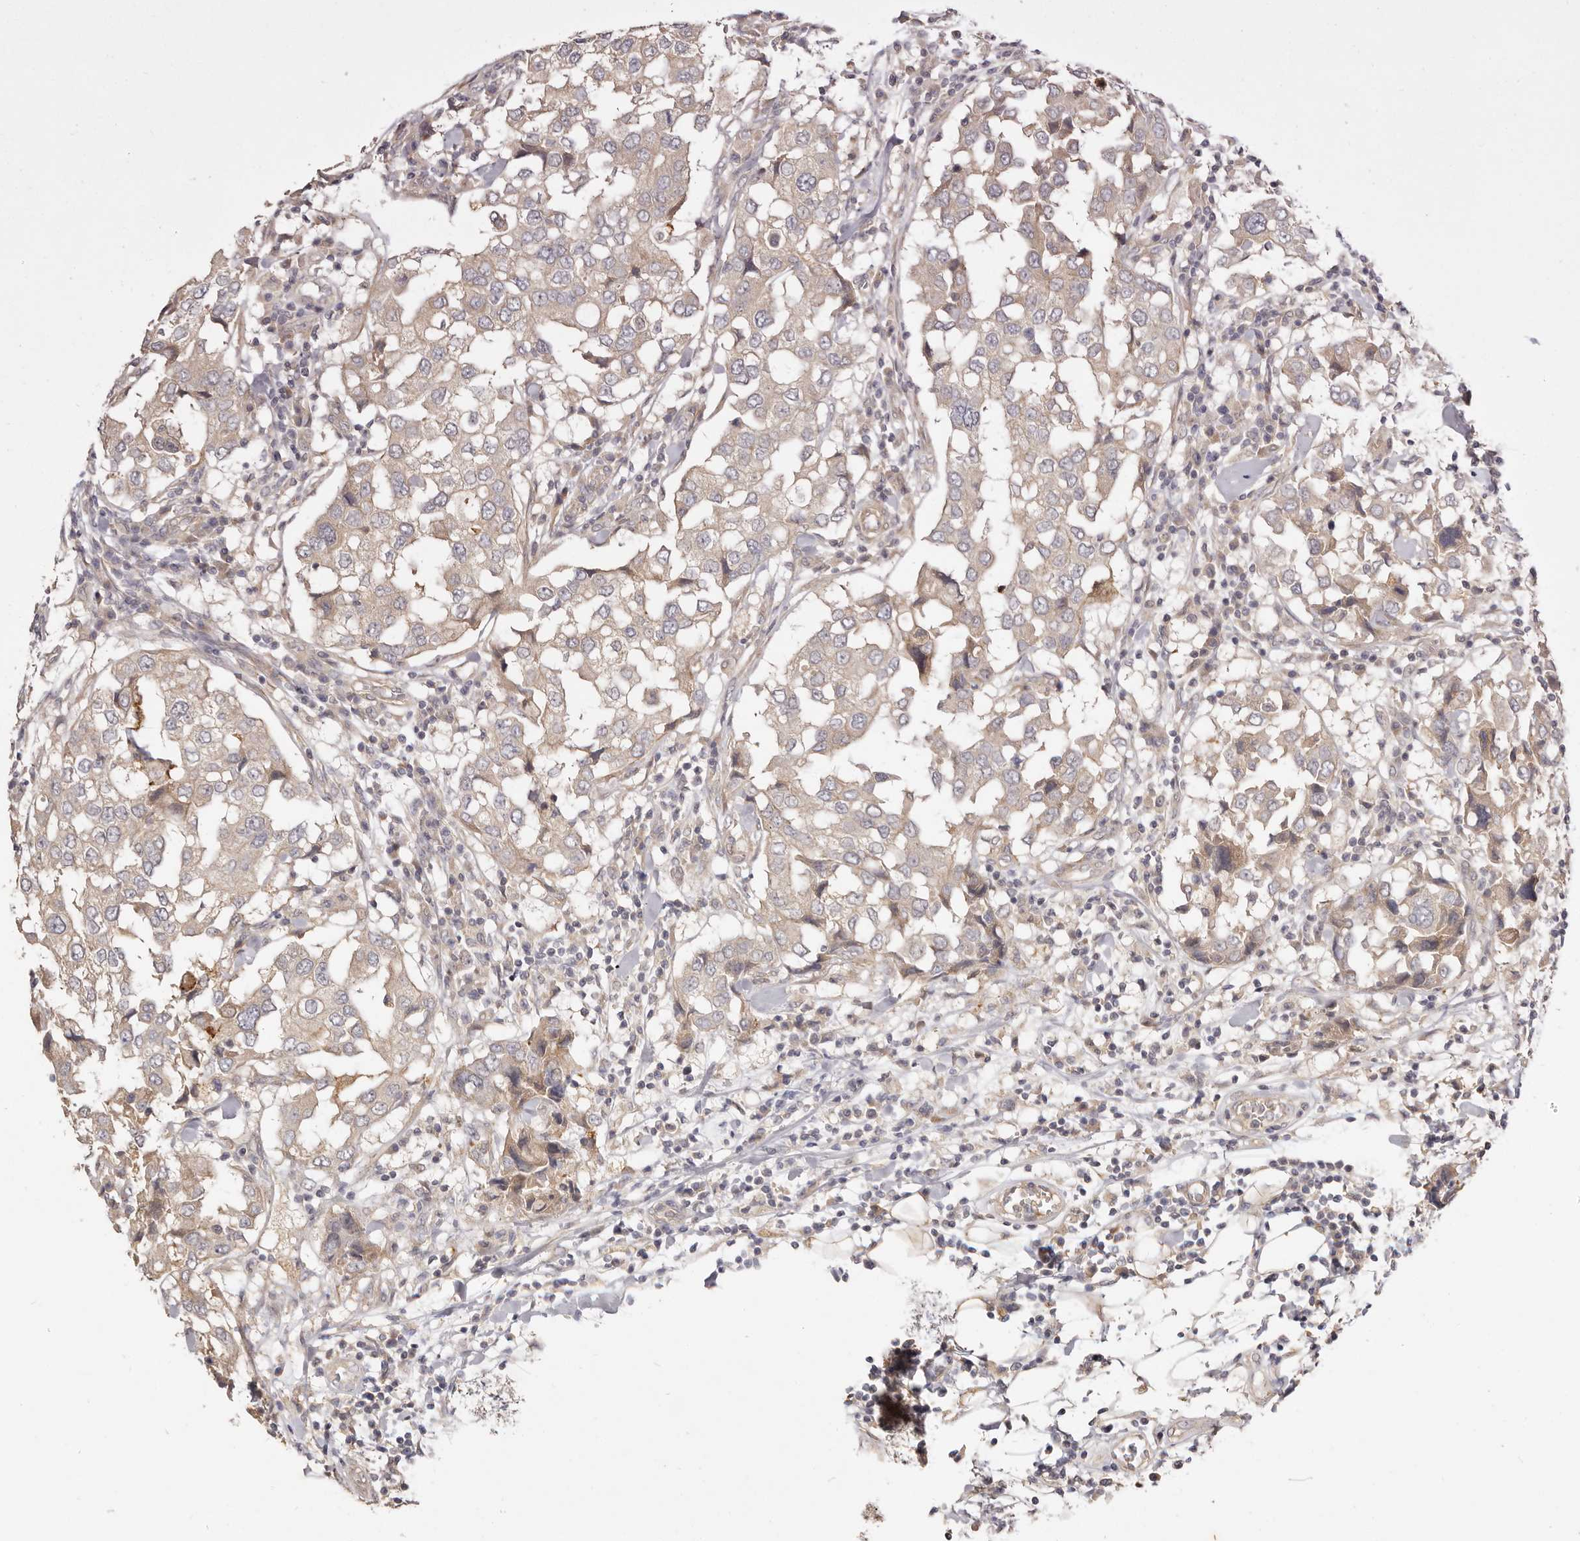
{"staining": {"intensity": "weak", "quantity": ">75%", "location": "cytoplasmic/membranous"}, "tissue": "breast cancer", "cell_type": "Tumor cells", "image_type": "cancer", "snomed": [{"axis": "morphology", "description": "Duct carcinoma"}, {"axis": "topography", "description": "Breast"}], "caption": "Immunohistochemical staining of breast cancer (infiltrating ductal carcinoma) shows weak cytoplasmic/membranous protein staining in about >75% of tumor cells.", "gene": "ADAMTS9", "patient": {"sex": "female", "age": 27}}